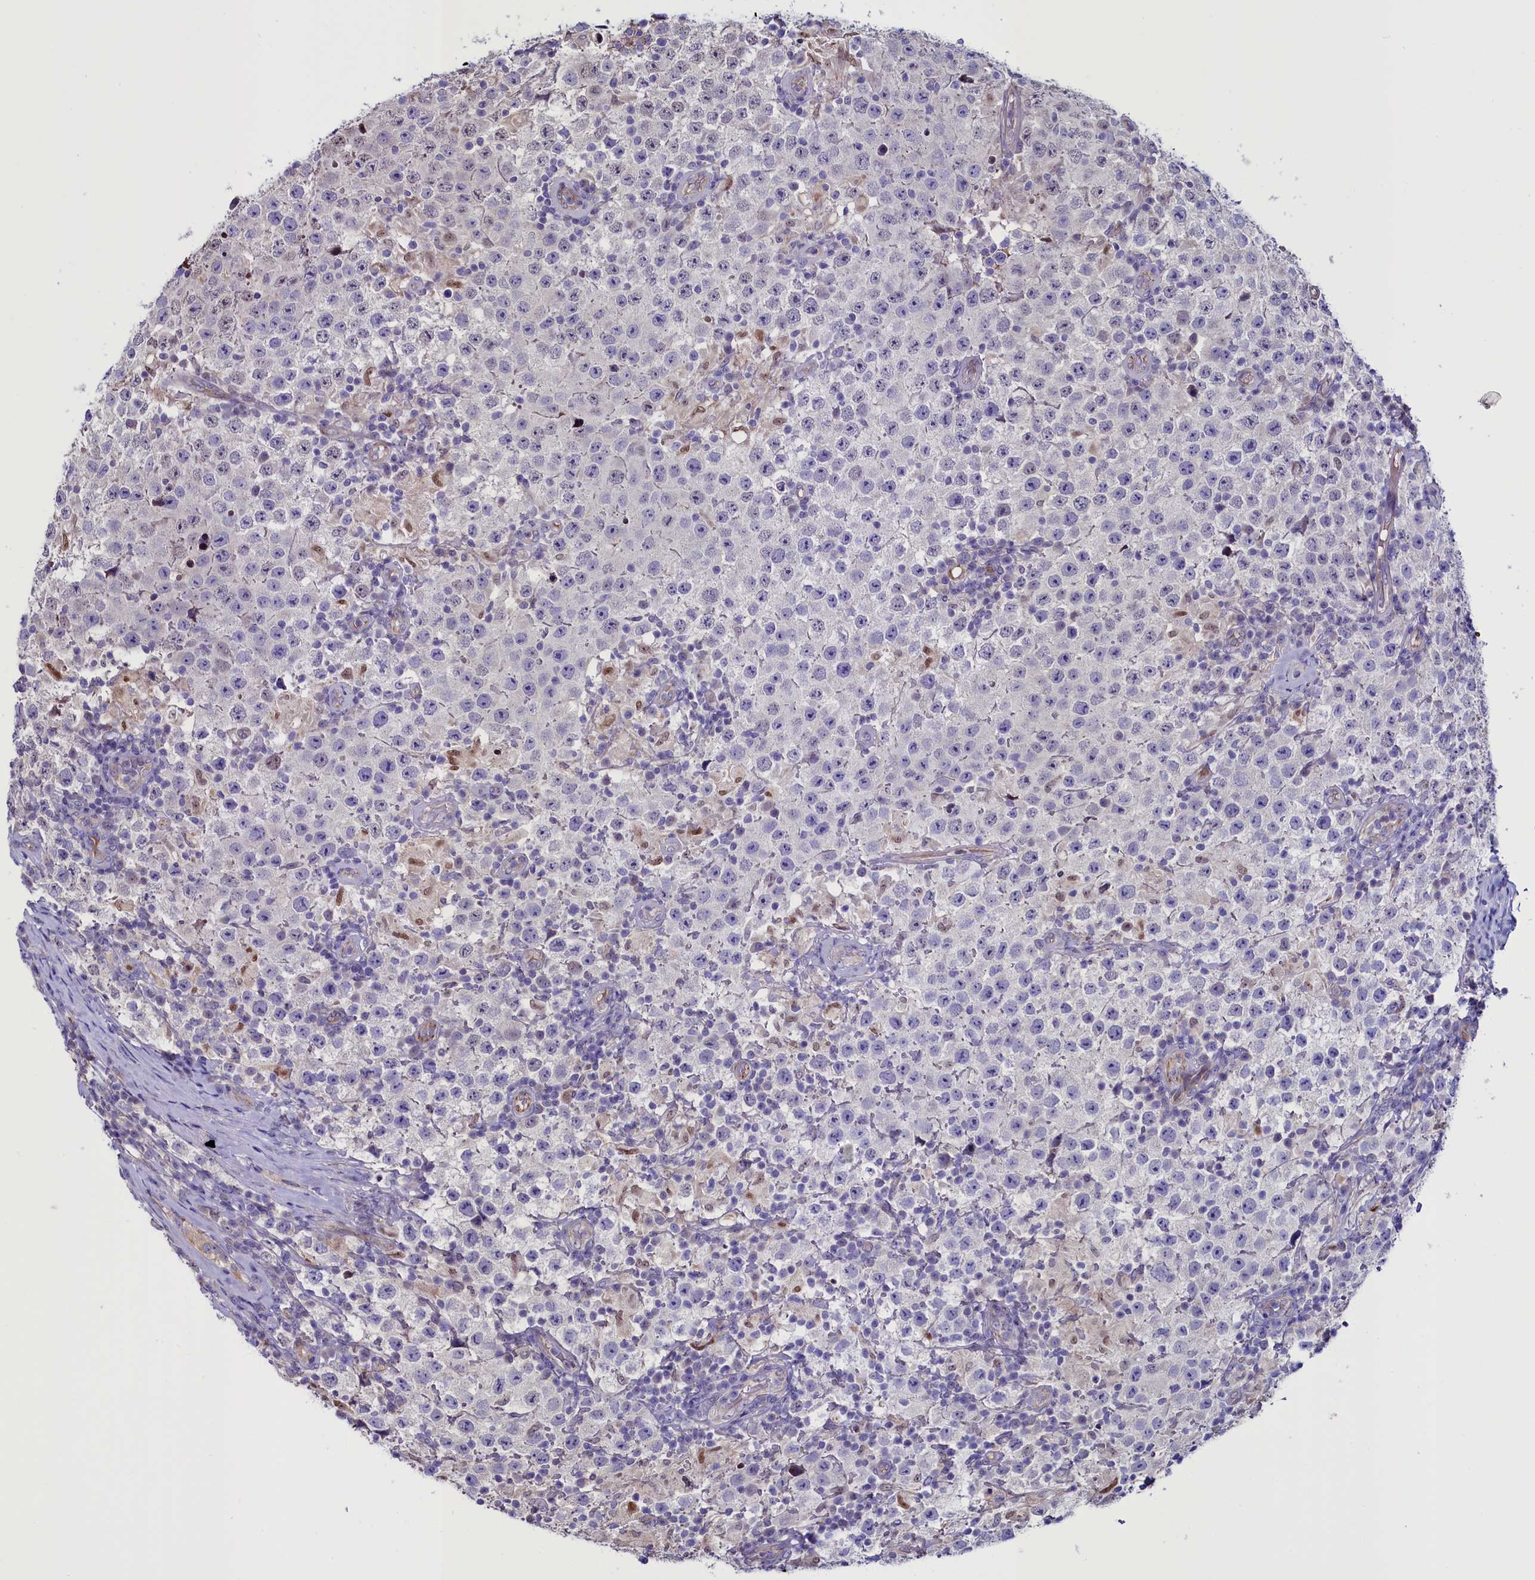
{"staining": {"intensity": "negative", "quantity": "none", "location": "none"}, "tissue": "testis cancer", "cell_type": "Tumor cells", "image_type": "cancer", "snomed": [{"axis": "morphology", "description": "Normal tissue, NOS"}, {"axis": "morphology", "description": "Urothelial carcinoma, High grade"}, {"axis": "morphology", "description": "Seminoma, NOS"}, {"axis": "morphology", "description": "Carcinoma, Embryonal, NOS"}, {"axis": "topography", "description": "Urinary bladder"}, {"axis": "topography", "description": "Testis"}], "caption": "Human testis urothelial carcinoma (high-grade) stained for a protein using immunohistochemistry exhibits no expression in tumor cells.", "gene": "PDILT", "patient": {"sex": "male", "age": 41}}